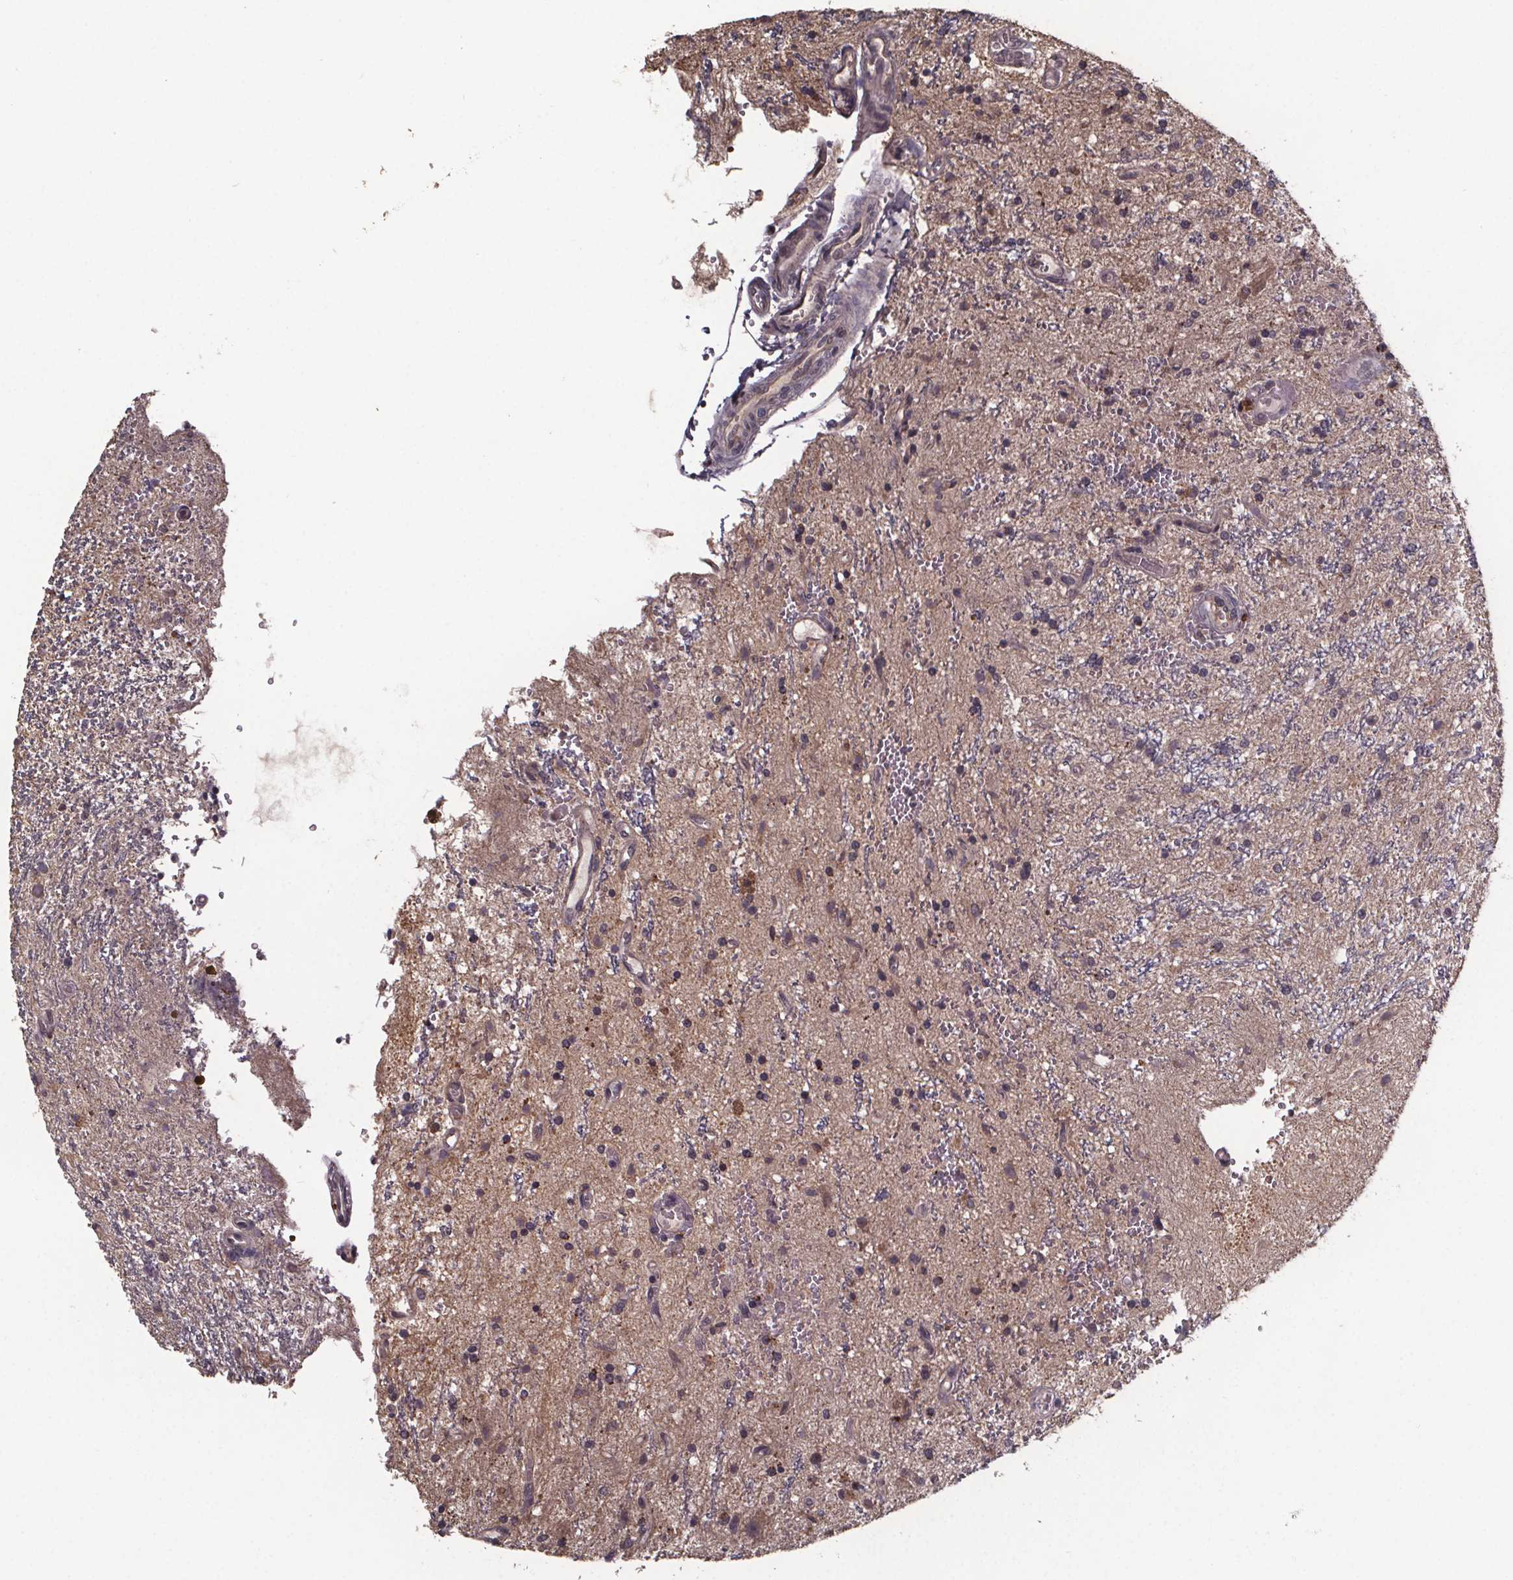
{"staining": {"intensity": "moderate", "quantity": ">75%", "location": "cytoplasmic/membranous"}, "tissue": "glioma", "cell_type": "Tumor cells", "image_type": "cancer", "snomed": [{"axis": "morphology", "description": "Glioma, malignant, Low grade"}, {"axis": "topography", "description": "Cerebellum"}], "caption": "A high-resolution micrograph shows immunohistochemistry (IHC) staining of malignant glioma (low-grade), which shows moderate cytoplasmic/membranous staining in approximately >75% of tumor cells.", "gene": "SAT1", "patient": {"sex": "female", "age": 14}}